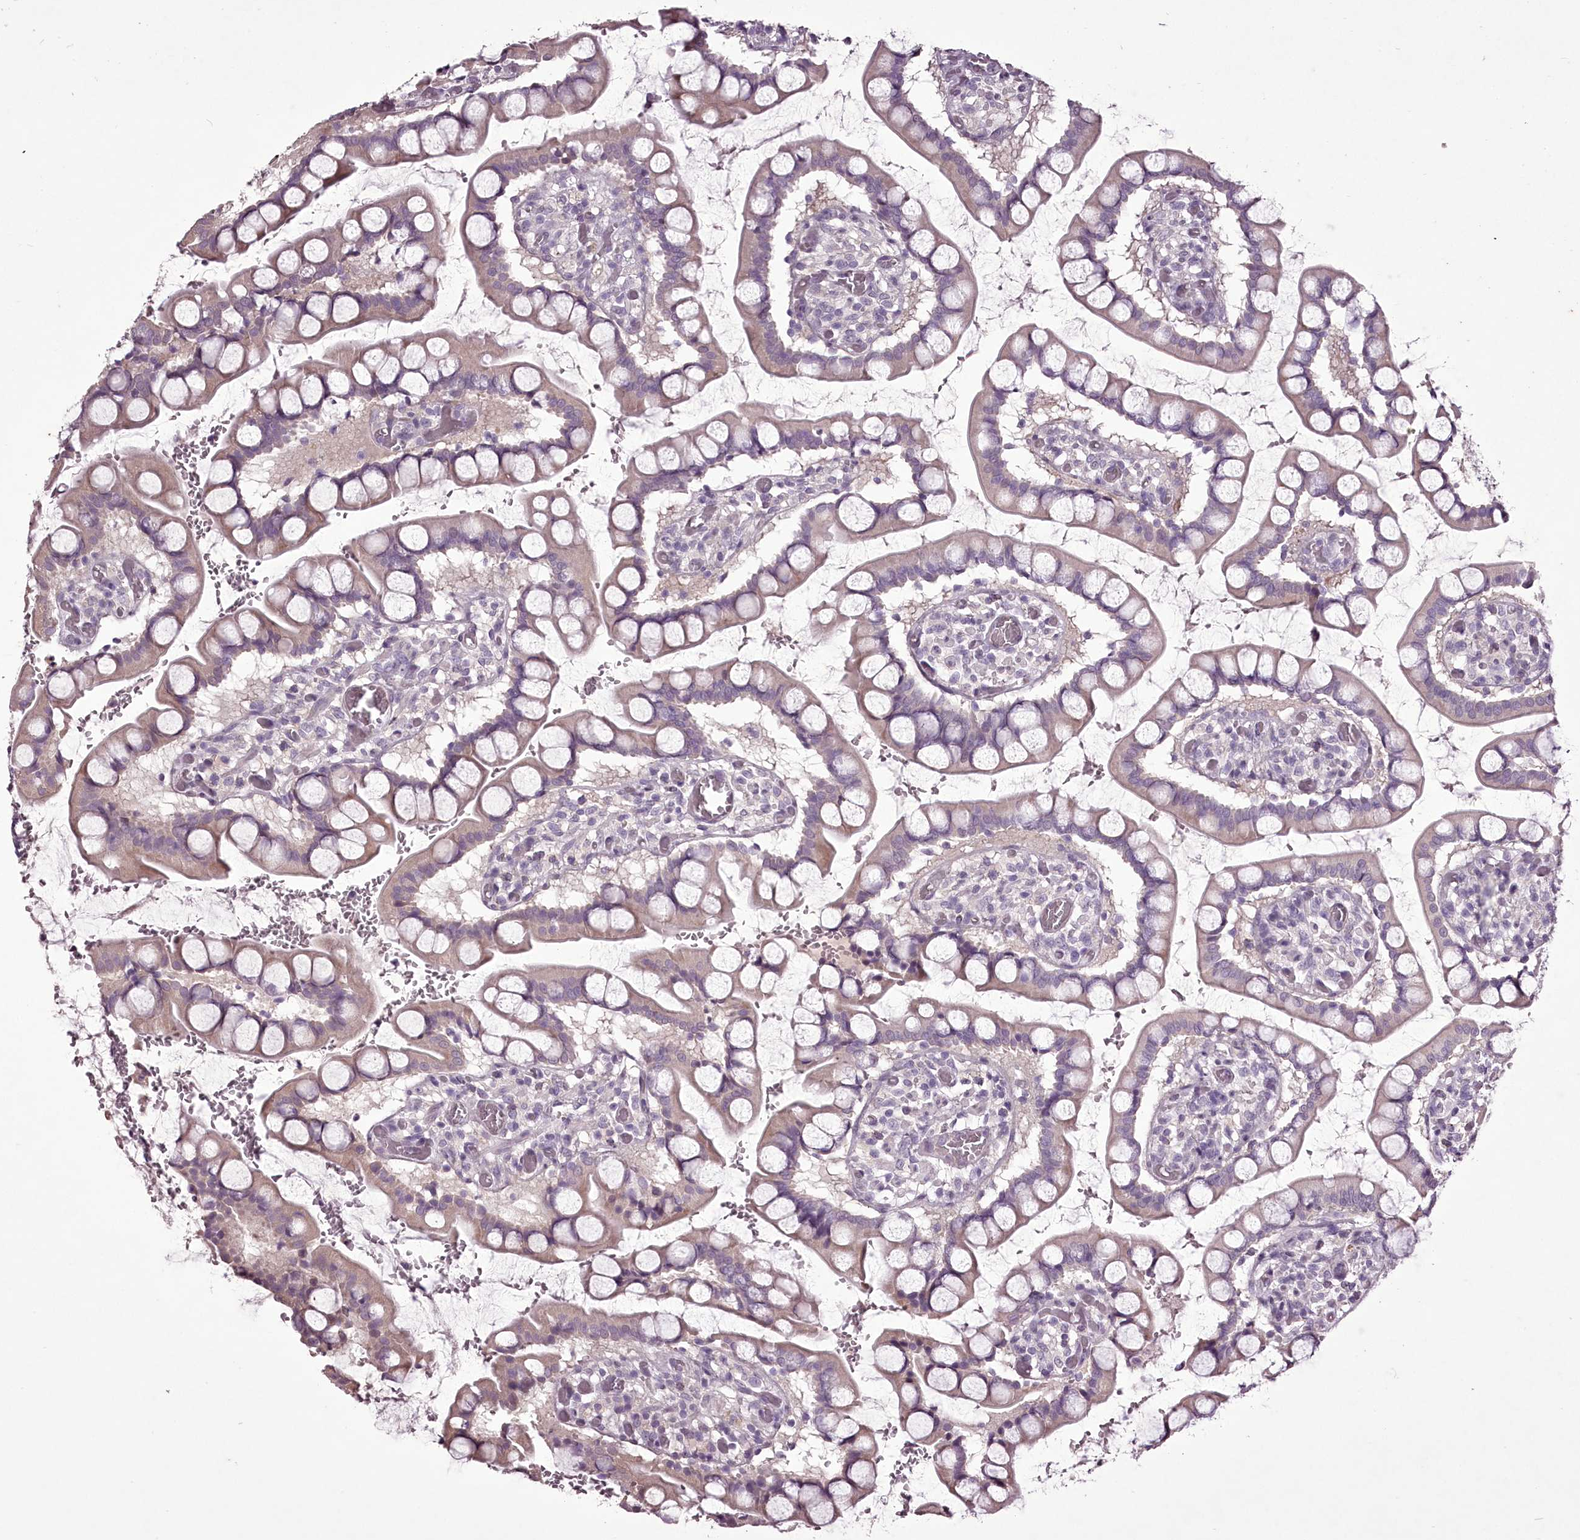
{"staining": {"intensity": "weak", "quantity": "25%-75%", "location": "cytoplasmic/membranous"}, "tissue": "small intestine", "cell_type": "Glandular cells", "image_type": "normal", "snomed": [{"axis": "morphology", "description": "Normal tissue, NOS"}, {"axis": "topography", "description": "Small intestine"}], "caption": "Glandular cells exhibit low levels of weak cytoplasmic/membranous positivity in about 25%-75% of cells in benign human small intestine.", "gene": "C1orf56", "patient": {"sex": "male", "age": 52}}